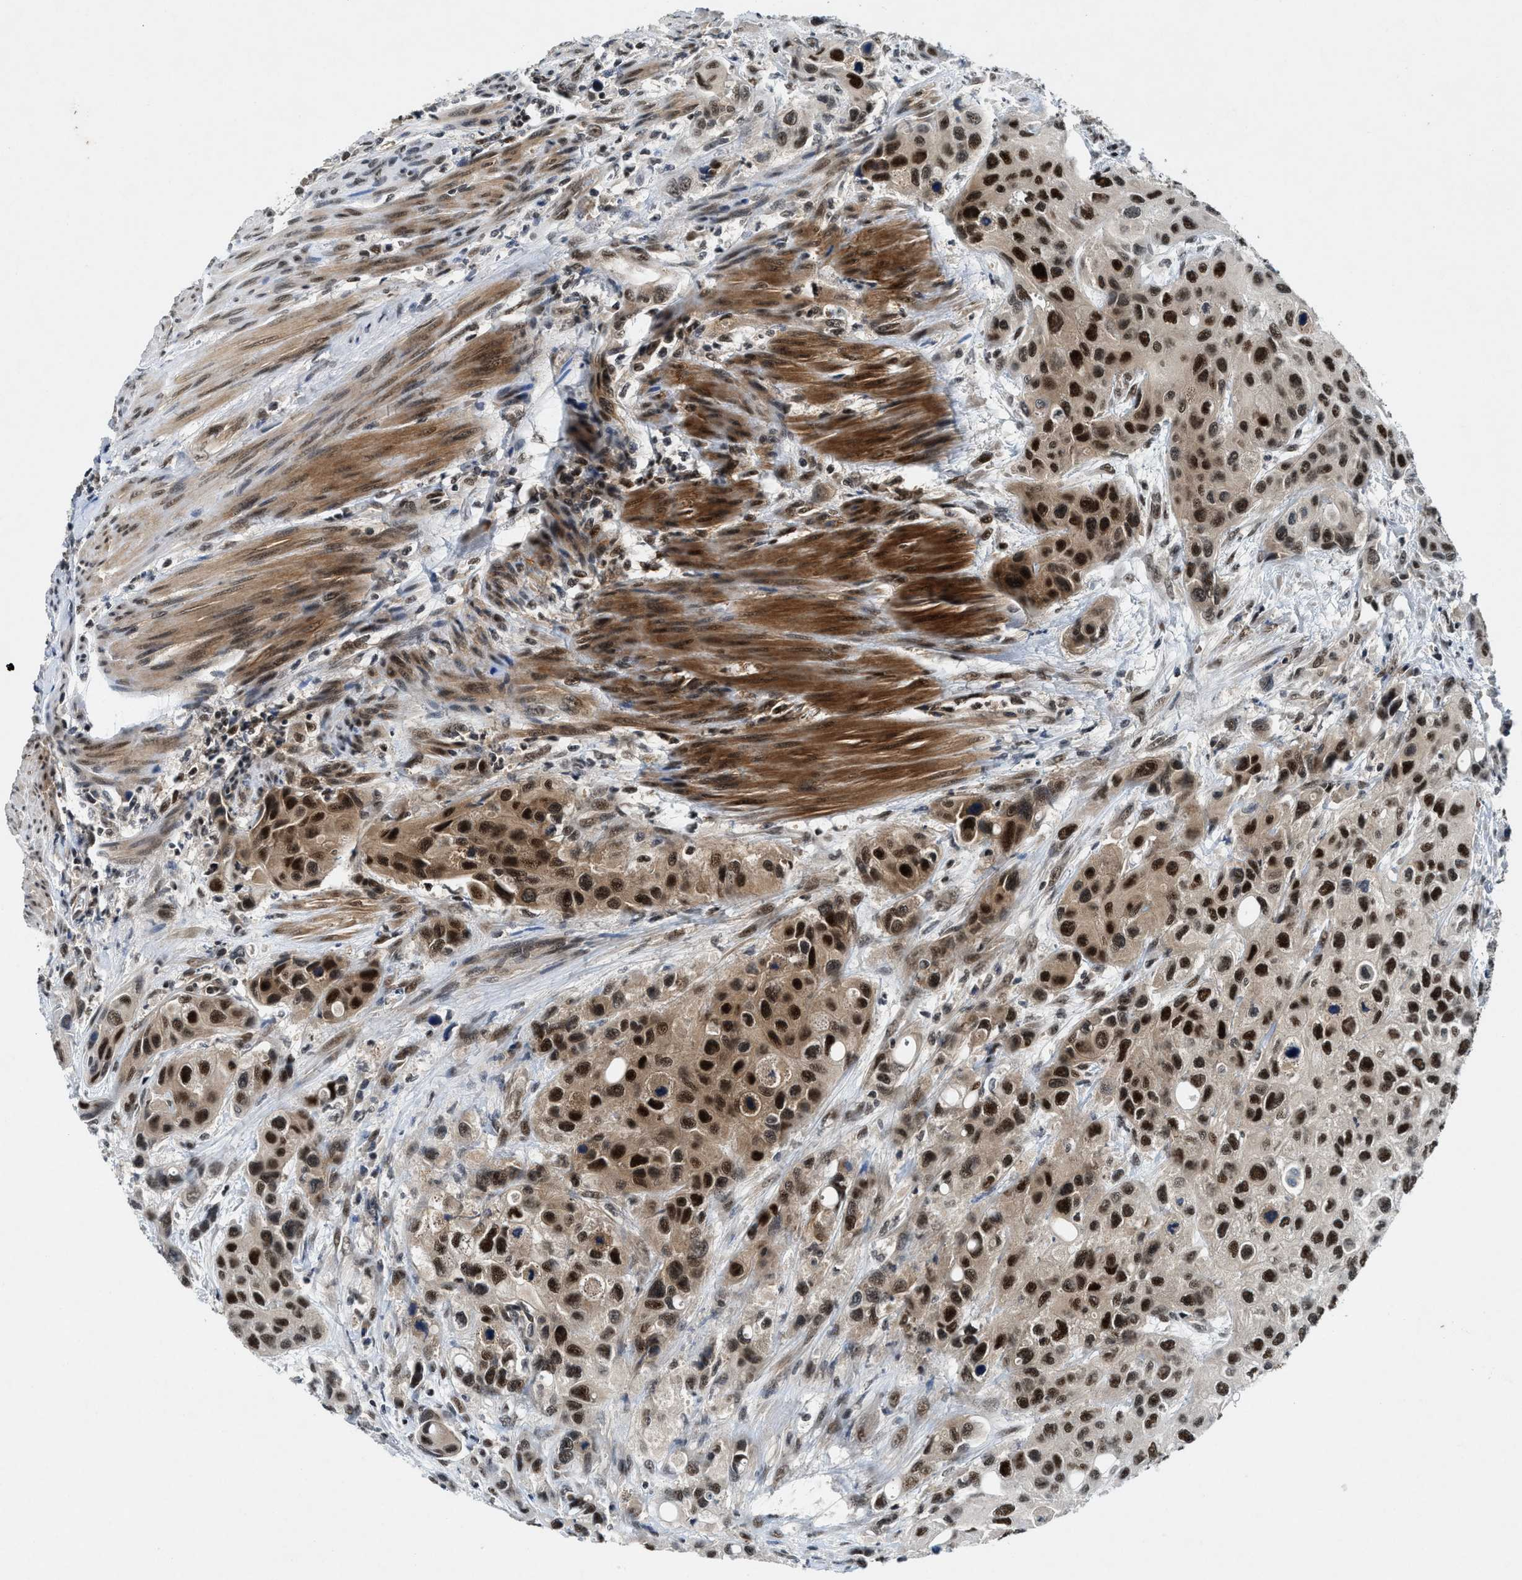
{"staining": {"intensity": "strong", "quantity": ">75%", "location": "nuclear"}, "tissue": "urothelial cancer", "cell_type": "Tumor cells", "image_type": "cancer", "snomed": [{"axis": "morphology", "description": "Urothelial carcinoma, High grade"}, {"axis": "topography", "description": "Urinary bladder"}], "caption": "A high-resolution micrograph shows immunohistochemistry (IHC) staining of urothelial cancer, which displays strong nuclear expression in about >75% of tumor cells. The staining was performed using DAB, with brown indicating positive protein expression. Nuclei are stained blue with hematoxylin.", "gene": "NCOA1", "patient": {"sex": "female", "age": 56}}